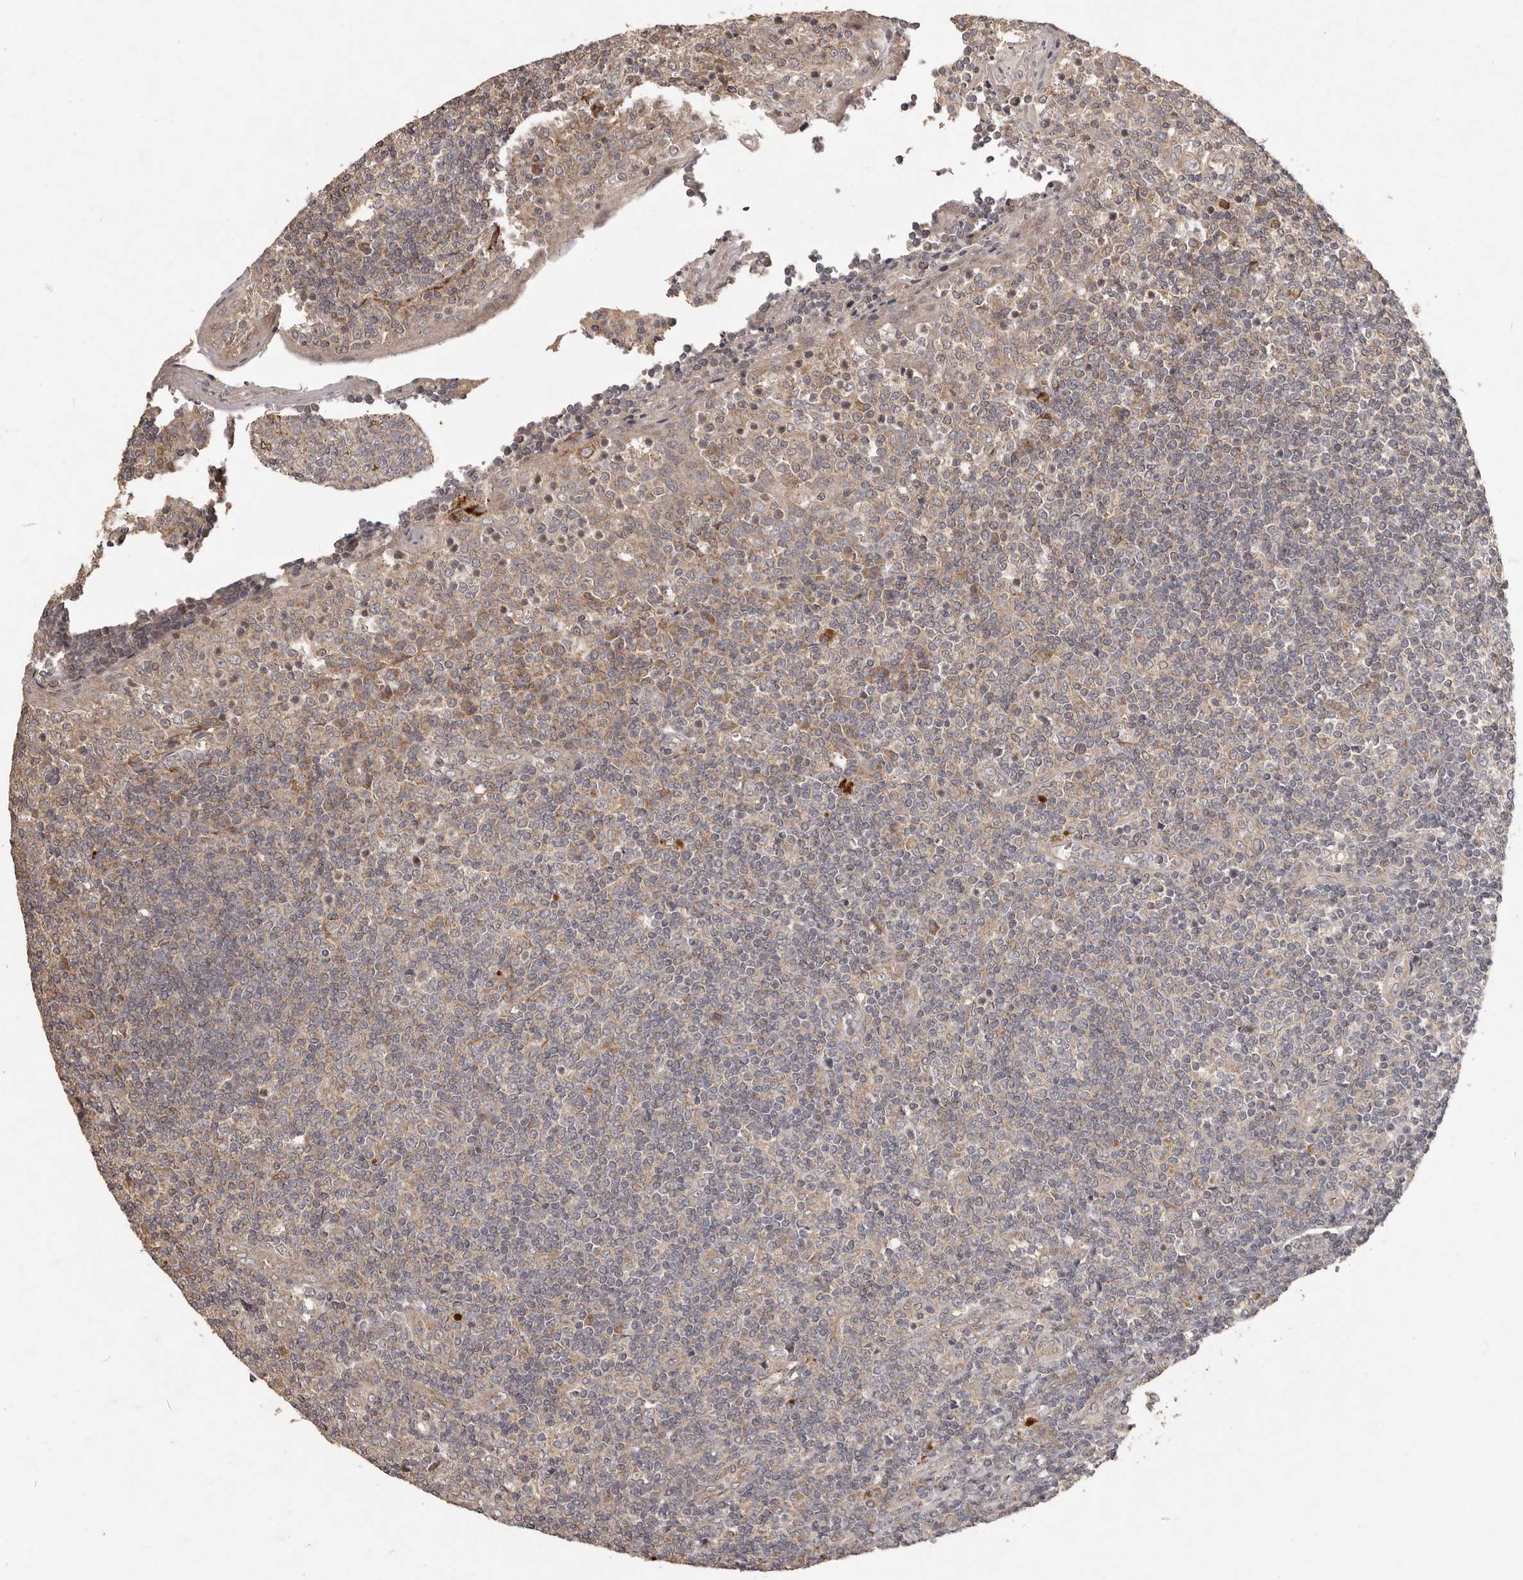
{"staining": {"intensity": "moderate", "quantity": "<25%", "location": "cytoplasmic/membranous"}, "tissue": "tonsil", "cell_type": "Germinal center cells", "image_type": "normal", "snomed": [{"axis": "morphology", "description": "Normal tissue, NOS"}, {"axis": "topography", "description": "Tonsil"}], "caption": "Tonsil stained with IHC displays moderate cytoplasmic/membranous staining in approximately <25% of germinal center cells. (Brightfield microscopy of DAB IHC at high magnification).", "gene": "PLOD2", "patient": {"sex": "female", "age": 19}}